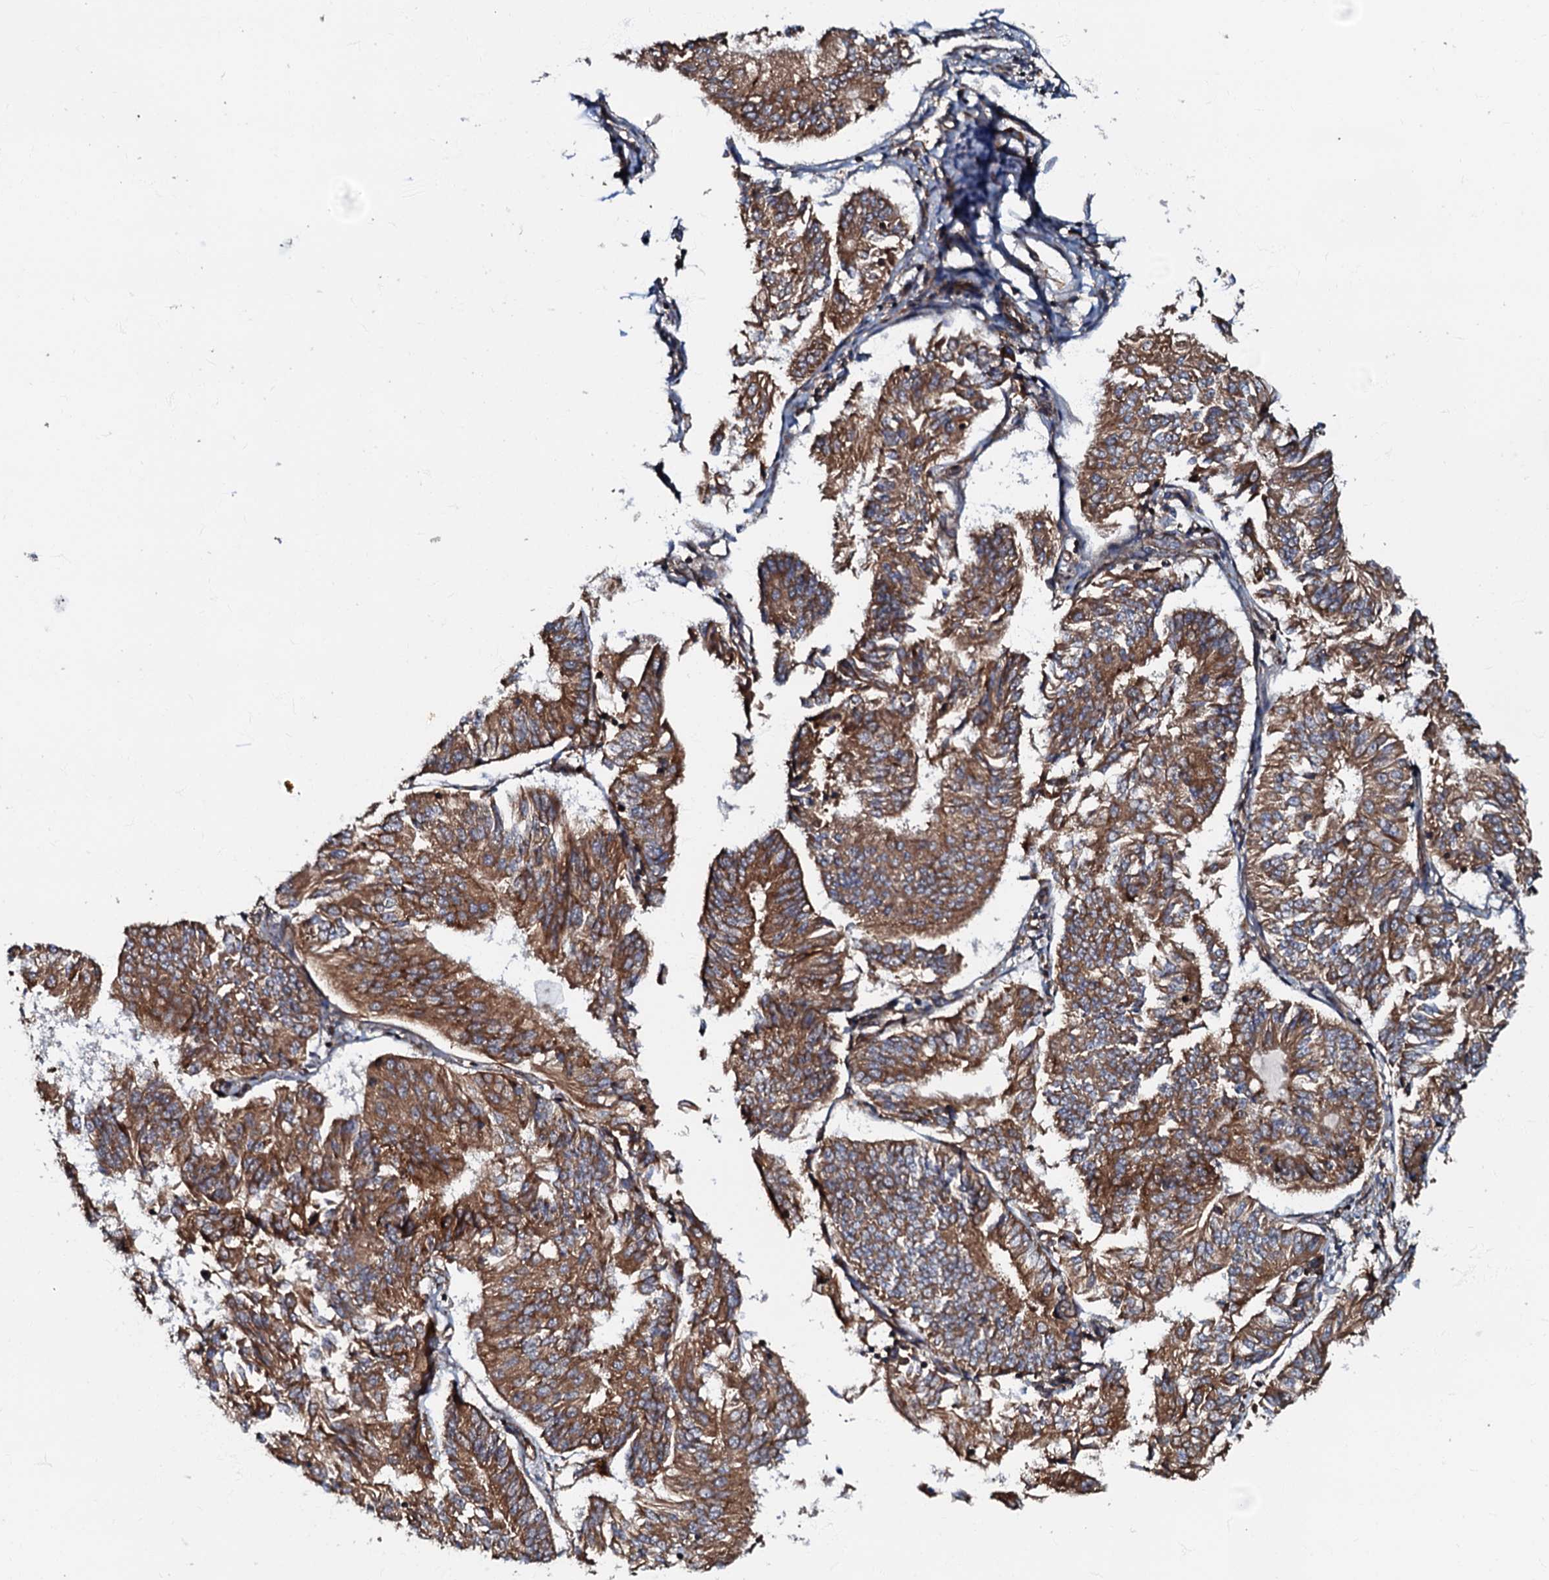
{"staining": {"intensity": "moderate", "quantity": ">75%", "location": "cytoplasmic/membranous"}, "tissue": "endometrial cancer", "cell_type": "Tumor cells", "image_type": "cancer", "snomed": [{"axis": "morphology", "description": "Adenocarcinoma, NOS"}, {"axis": "topography", "description": "Endometrium"}], "caption": "Protein analysis of endometrial cancer tissue displays moderate cytoplasmic/membranous staining in approximately >75% of tumor cells.", "gene": "BLOC1S6", "patient": {"sex": "female", "age": 58}}